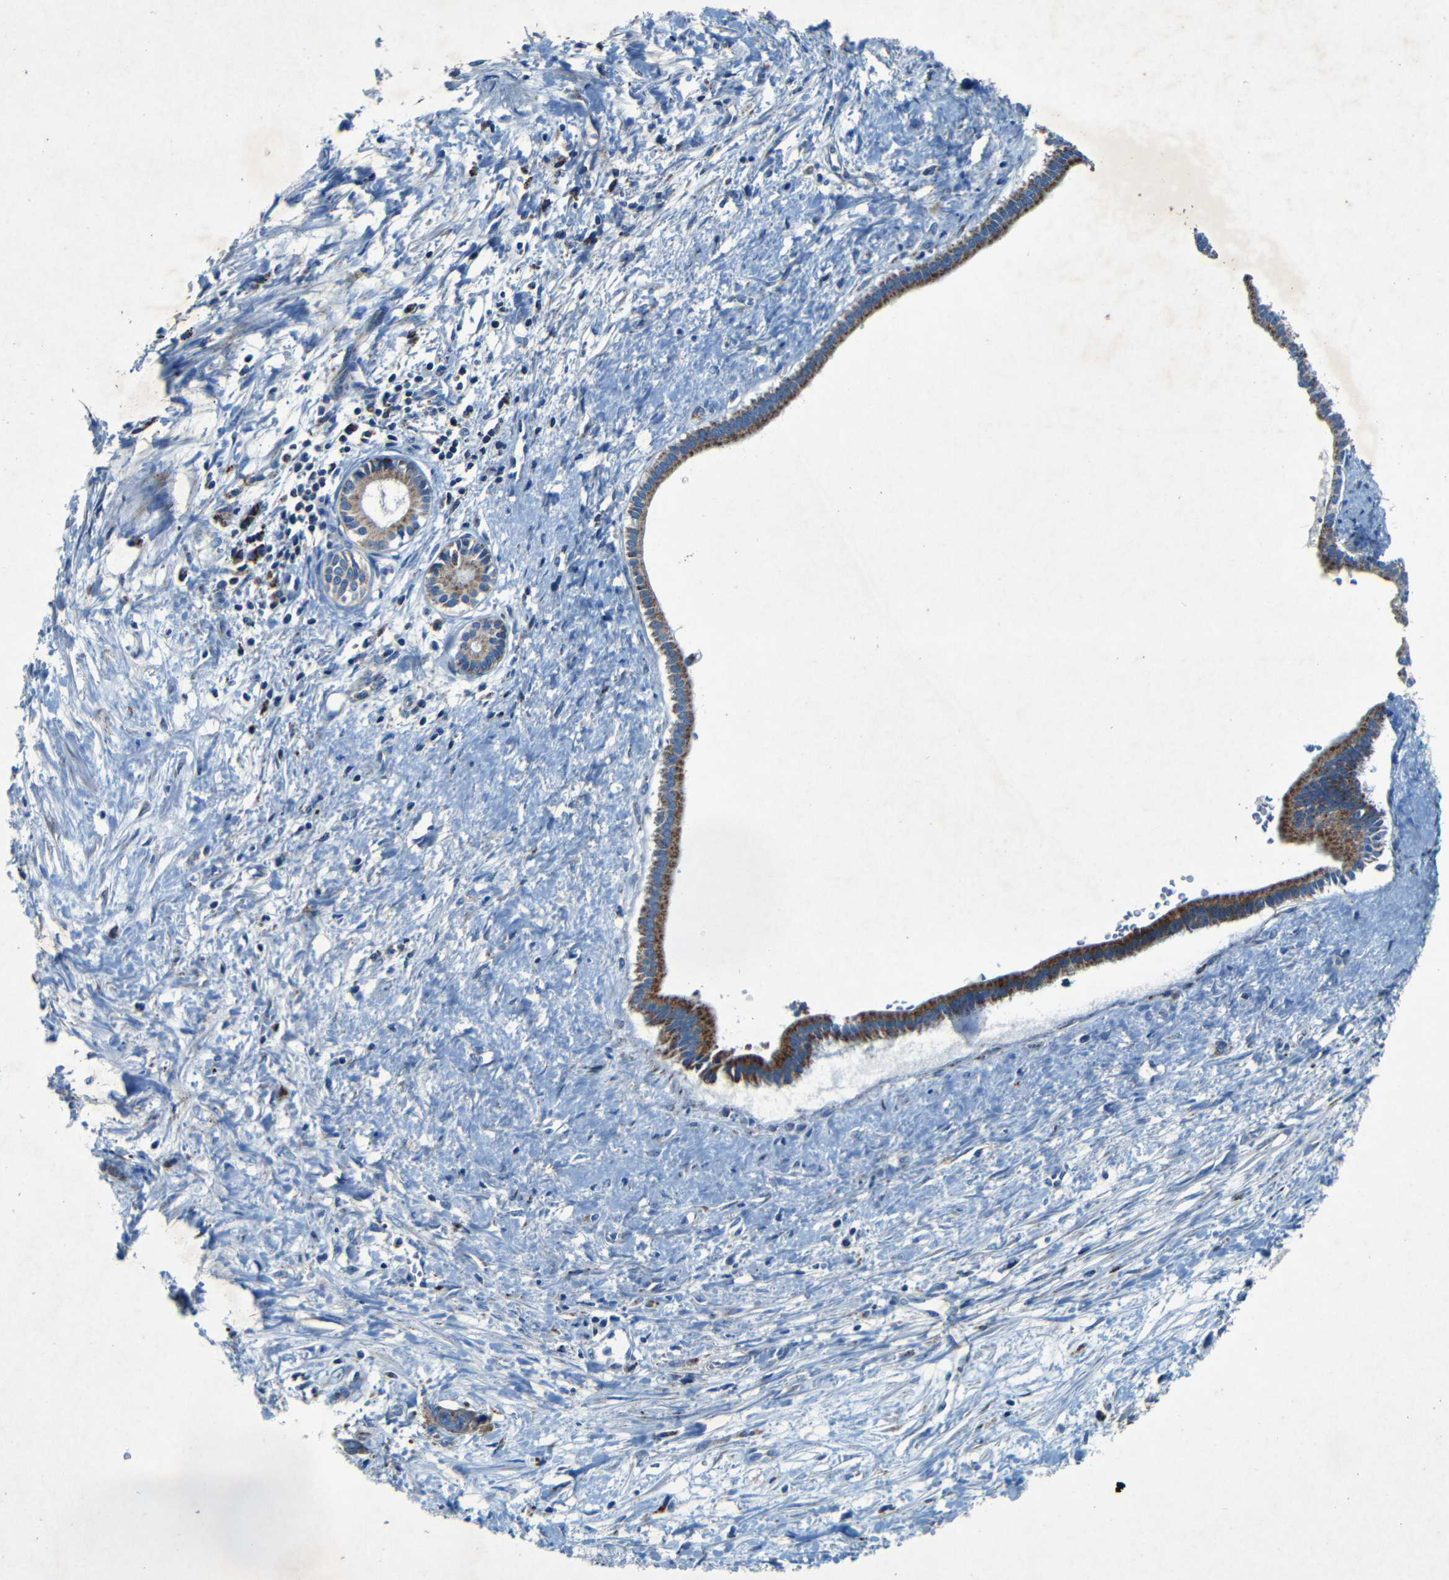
{"staining": {"intensity": "strong", "quantity": "<25%", "location": "cytoplasmic/membranous"}, "tissue": "liver cancer", "cell_type": "Tumor cells", "image_type": "cancer", "snomed": [{"axis": "morphology", "description": "Cholangiocarcinoma"}, {"axis": "topography", "description": "Liver"}], "caption": "IHC micrograph of human liver cancer (cholangiocarcinoma) stained for a protein (brown), which displays medium levels of strong cytoplasmic/membranous expression in about <25% of tumor cells.", "gene": "WSCD2", "patient": {"sex": "female", "age": 65}}